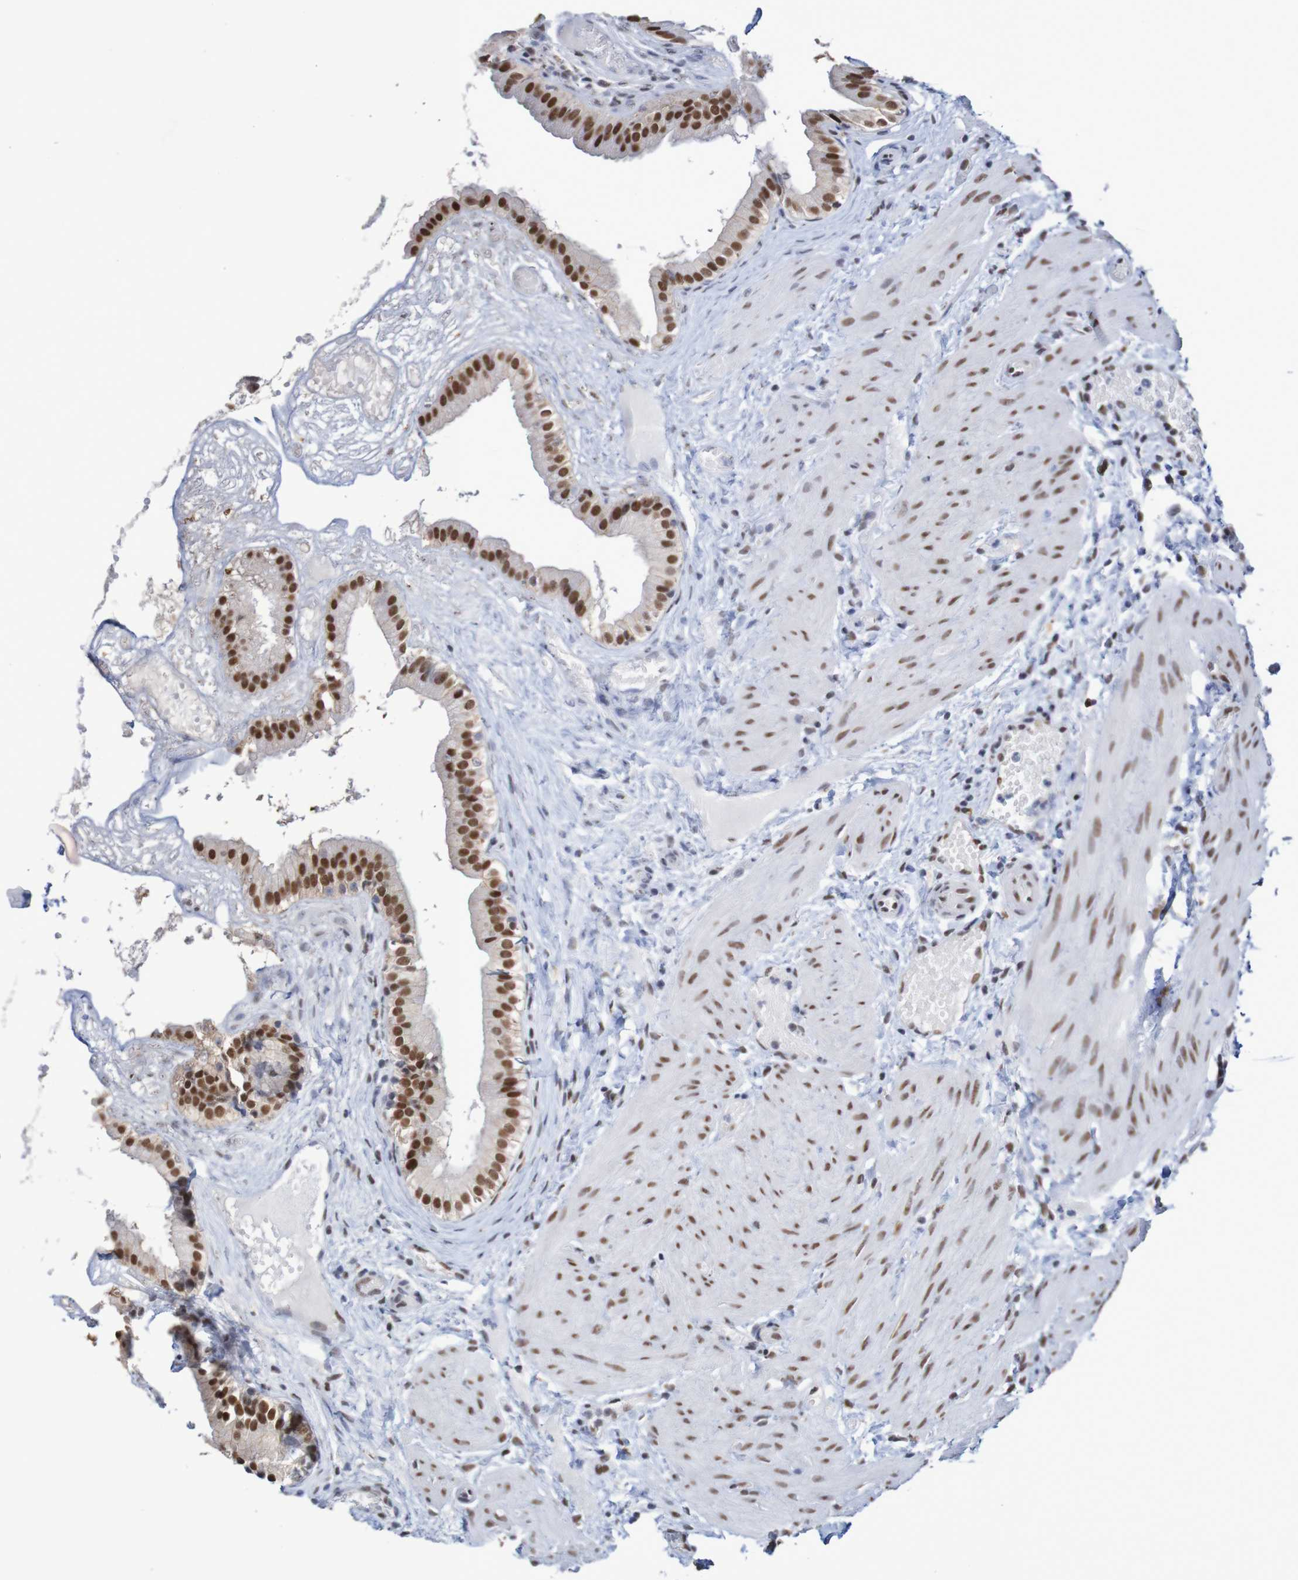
{"staining": {"intensity": "strong", "quantity": ">75%", "location": "nuclear"}, "tissue": "gallbladder", "cell_type": "Glandular cells", "image_type": "normal", "snomed": [{"axis": "morphology", "description": "Normal tissue, NOS"}, {"axis": "topography", "description": "Gallbladder"}], "caption": "This is a micrograph of IHC staining of benign gallbladder, which shows strong positivity in the nuclear of glandular cells.", "gene": "MRTFB", "patient": {"sex": "female", "age": 26}}